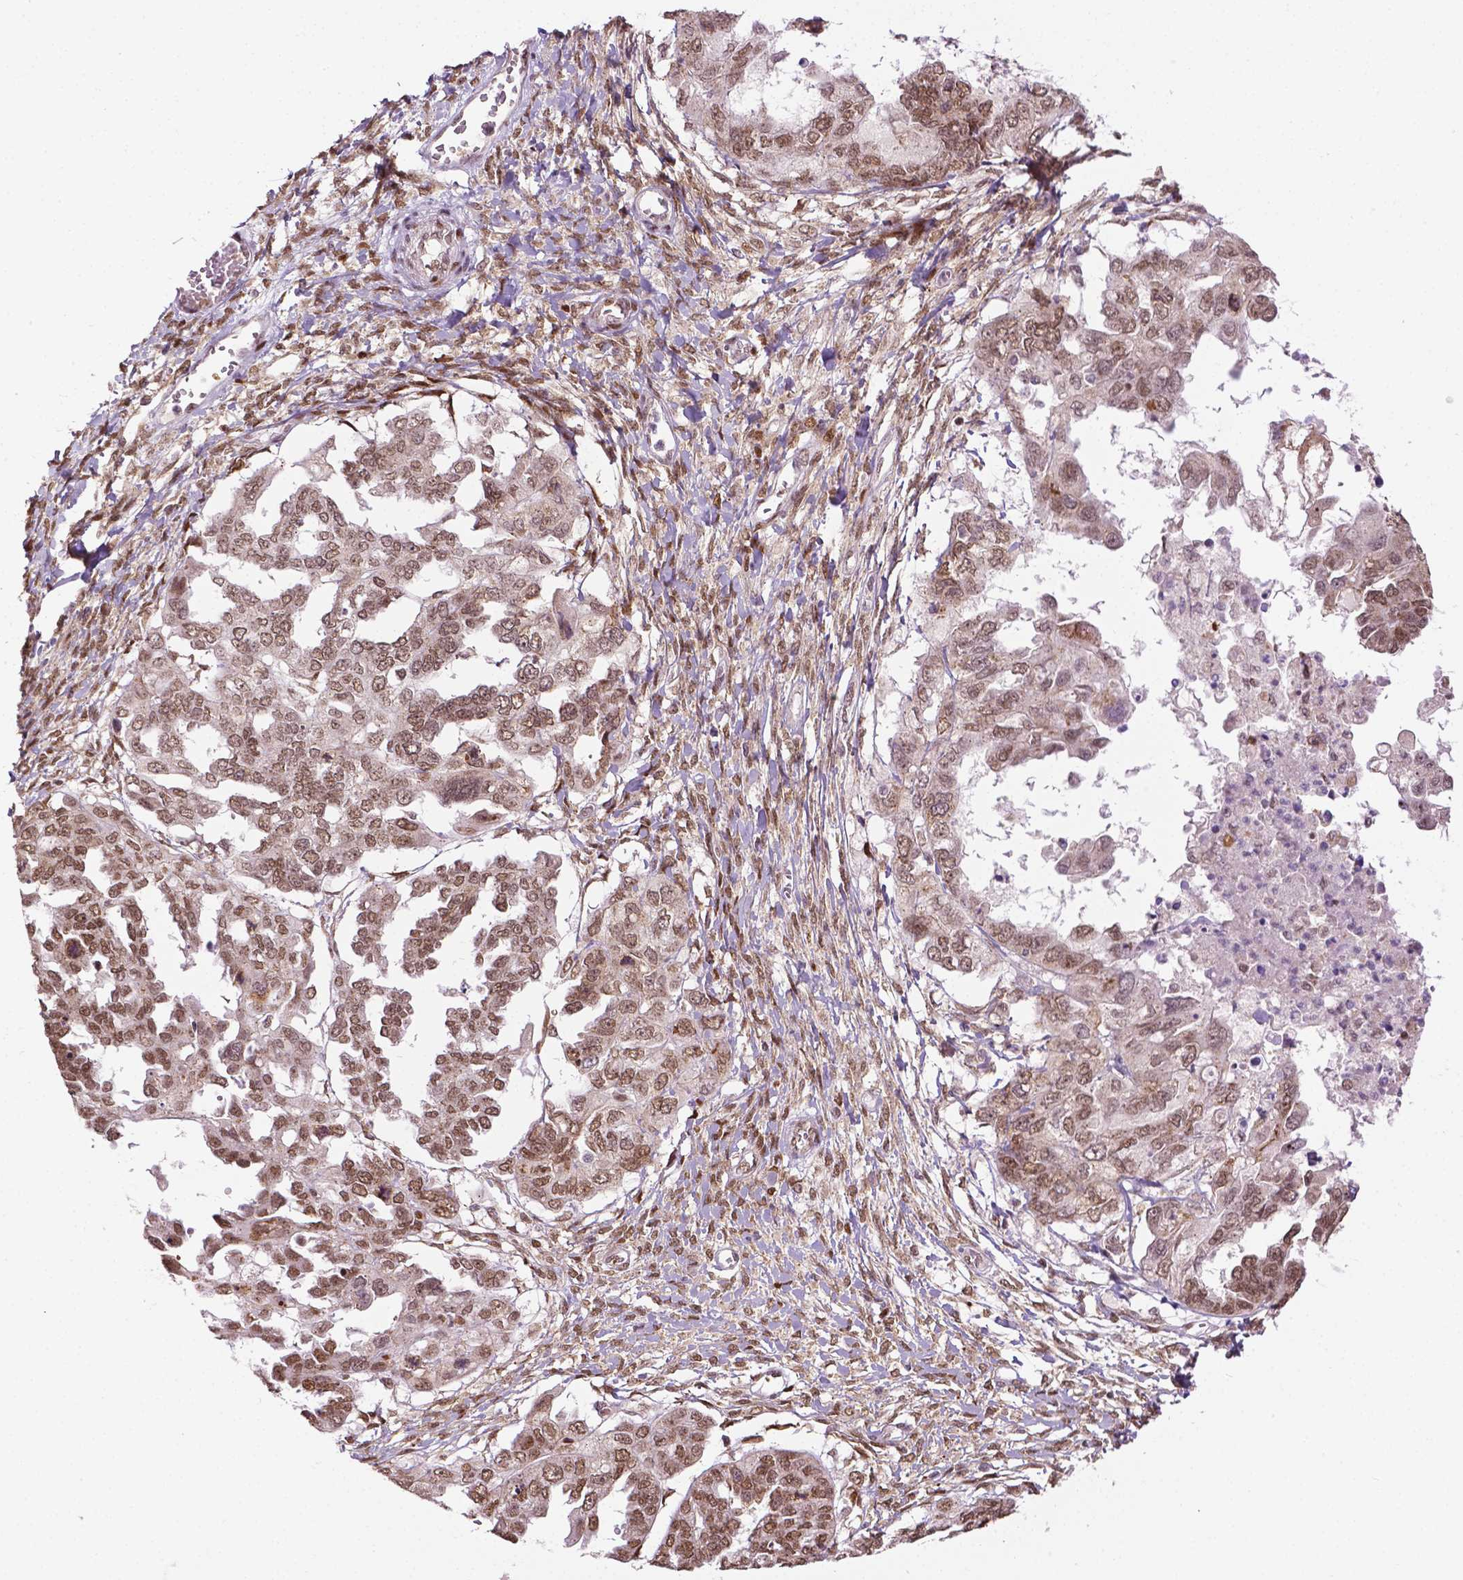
{"staining": {"intensity": "moderate", "quantity": ">75%", "location": "nuclear"}, "tissue": "ovarian cancer", "cell_type": "Tumor cells", "image_type": "cancer", "snomed": [{"axis": "morphology", "description": "Cystadenocarcinoma, serous, NOS"}, {"axis": "topography", "description": "Ovary"}], "caption": "The histopathology image displays staining of serous cystadenocarcinoma (ovarian), revealing moderate nuclear protein expression (brown color) within tumor cells.", "gene": "ZNF41", "patient": {"sex": "female", "age": 53}}